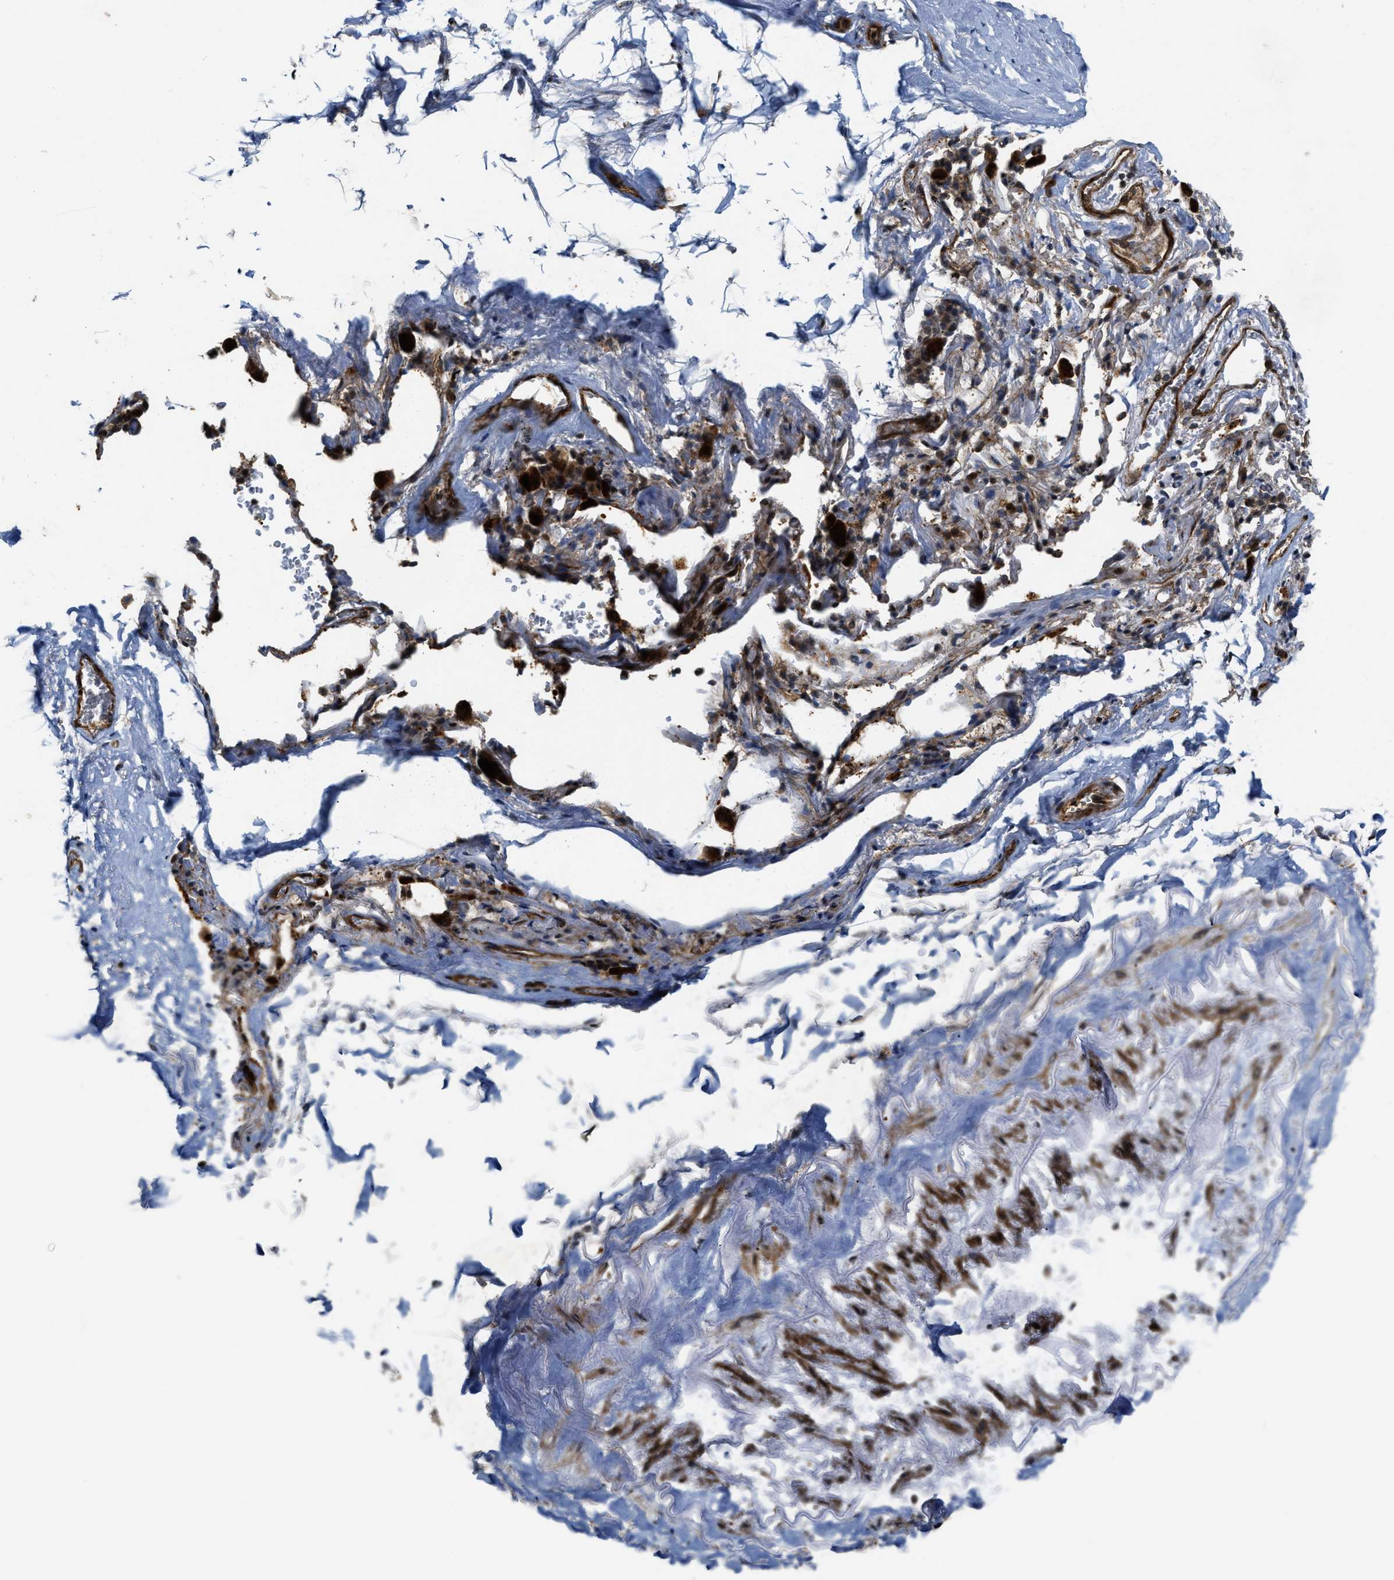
{"staining": {"intensity": "weak", "quantity": ">75%", "location": "cytoplasmic/membranous,nuclear"}, "tissue": "adipose tissue", "cell_type": "Adipocytes", "image_type": "normal", "snomed": [{"axis": "morphology", "description": "Normal tissue, NOS"}, {"axis": "topography", "description": "Cartilage tissue"}, {"axis": "topography", "description": "Lung"}], "caption": "Immunohistochemical staining of unremarkable adipose tissue displays >75% levels of weak cytoplasmic/membranous,nuclear protein positivity in approximately >75% of adipocytes. (DAB (3,3'-diaminobenzidine) = brown stain, brightfield microscopy at high magnification).", "gene": "DPF2", "patient": {"sex": "female", "age": 77}}